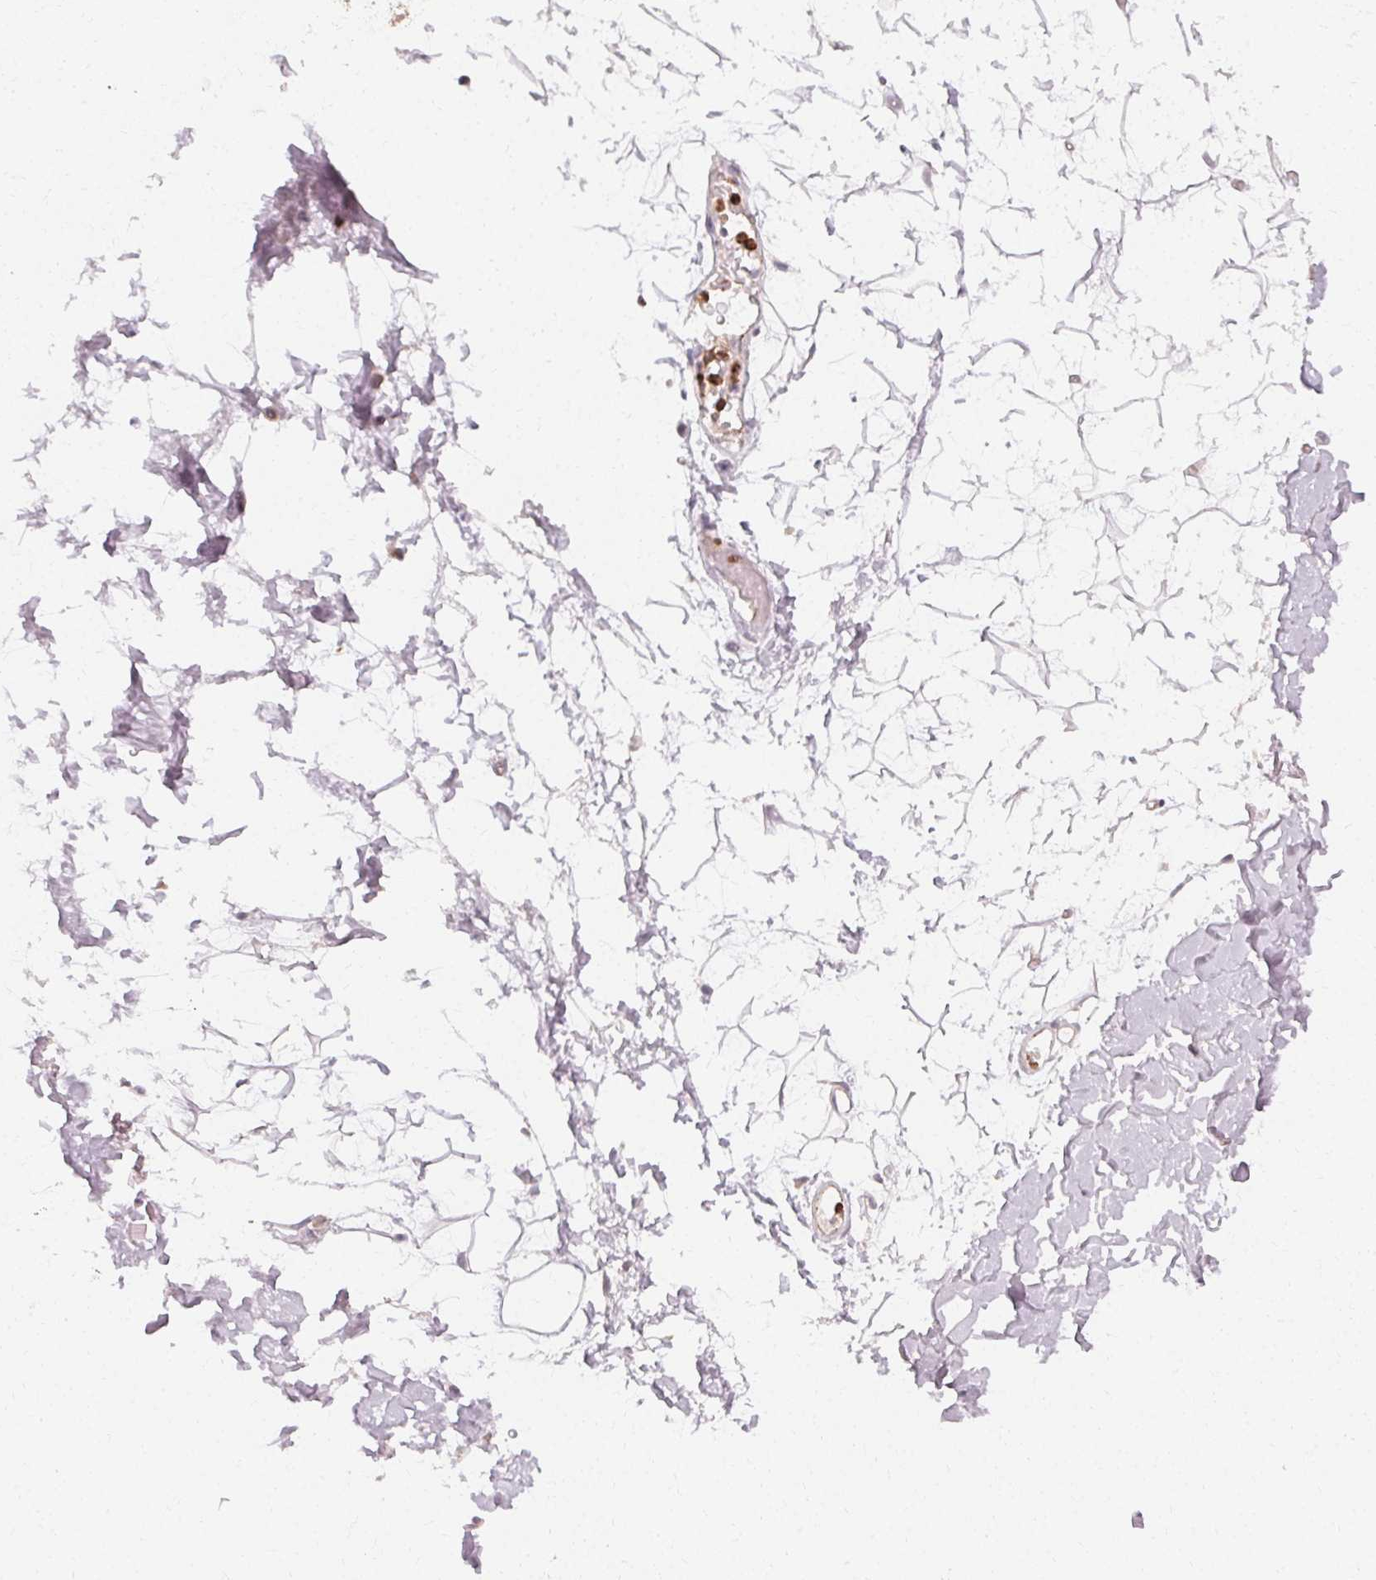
{"staining": {"intensity": "negative", "quantity": "none", "location": "none"}, "tissue": "adipose tissue", "cell_type": "Adipocytes", "image_type": "normal", "snomed": [{"axis": "morphology", "description": "Normal tissue, NOS"}, {"axis": "topography", "description": "Anal"}, {"axis": "topography", "description": "Peripheral nerve tissue"}], "caption": "DAB (3,3'-diaminobenzidine) immunohistochemical staining of unremarkable human adipose tissue demonstrates no significant expression in adipocytes.", "gene": "CLCNKA", "patient": {"sex": "male", "age": 78}}